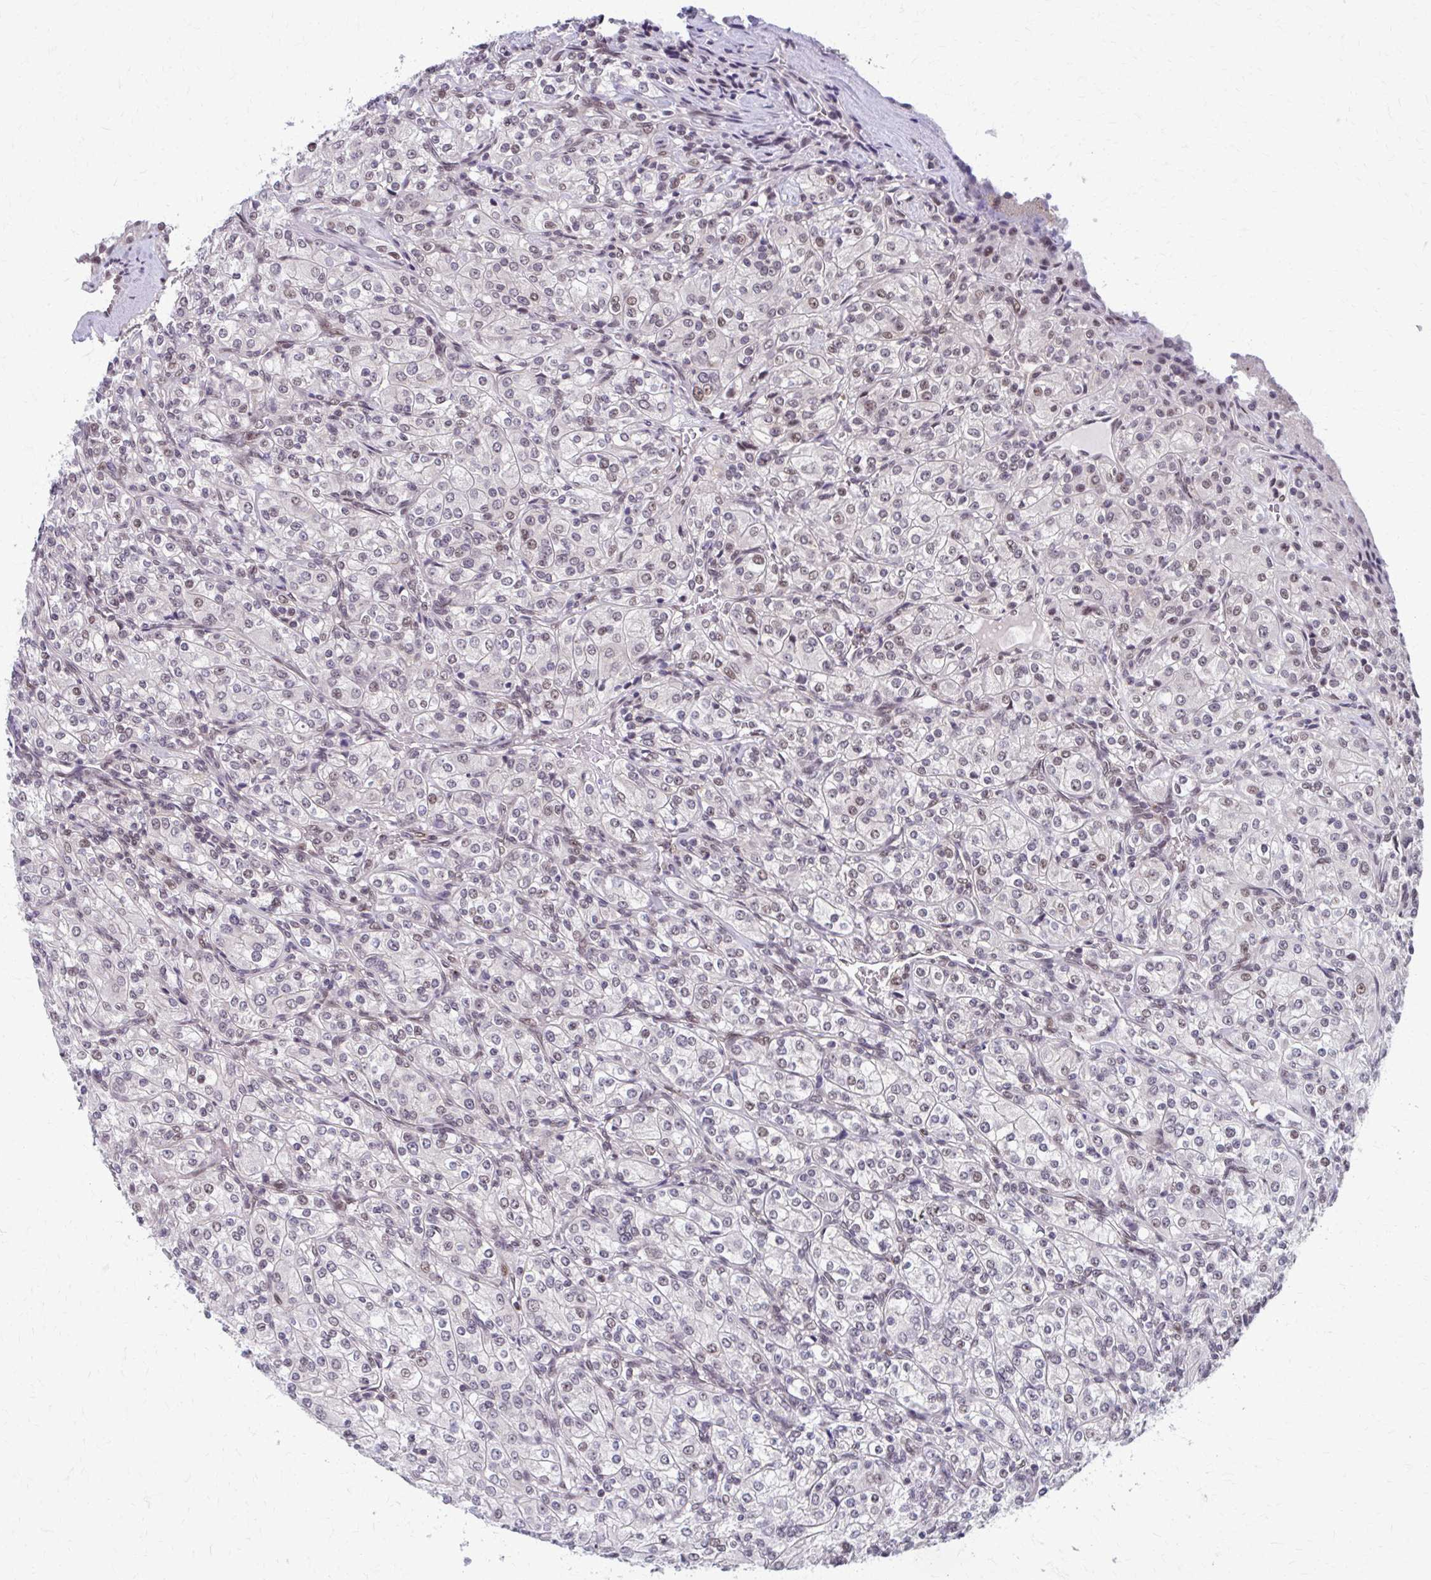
{"staining": {"intensity": "weak", "quantity": "25%-75%", "location": "nuclear"}, "tissue": "renal cancer", "cell_type": "Tumor cells", "image_type": "cancer", "snomed": [{"axis": "morphology", "description": "Adenocarcinoma, NOS"}, {"axis": "topography", "description": "Kidney"}], "caption": "Renal cancer was stained to show a protein in brown. There is low levels of weak nuclear staining in about 25%-75% of tumor cells.", "gene": "SETBP1", "patient": {"sex": "male", "age": 77}}